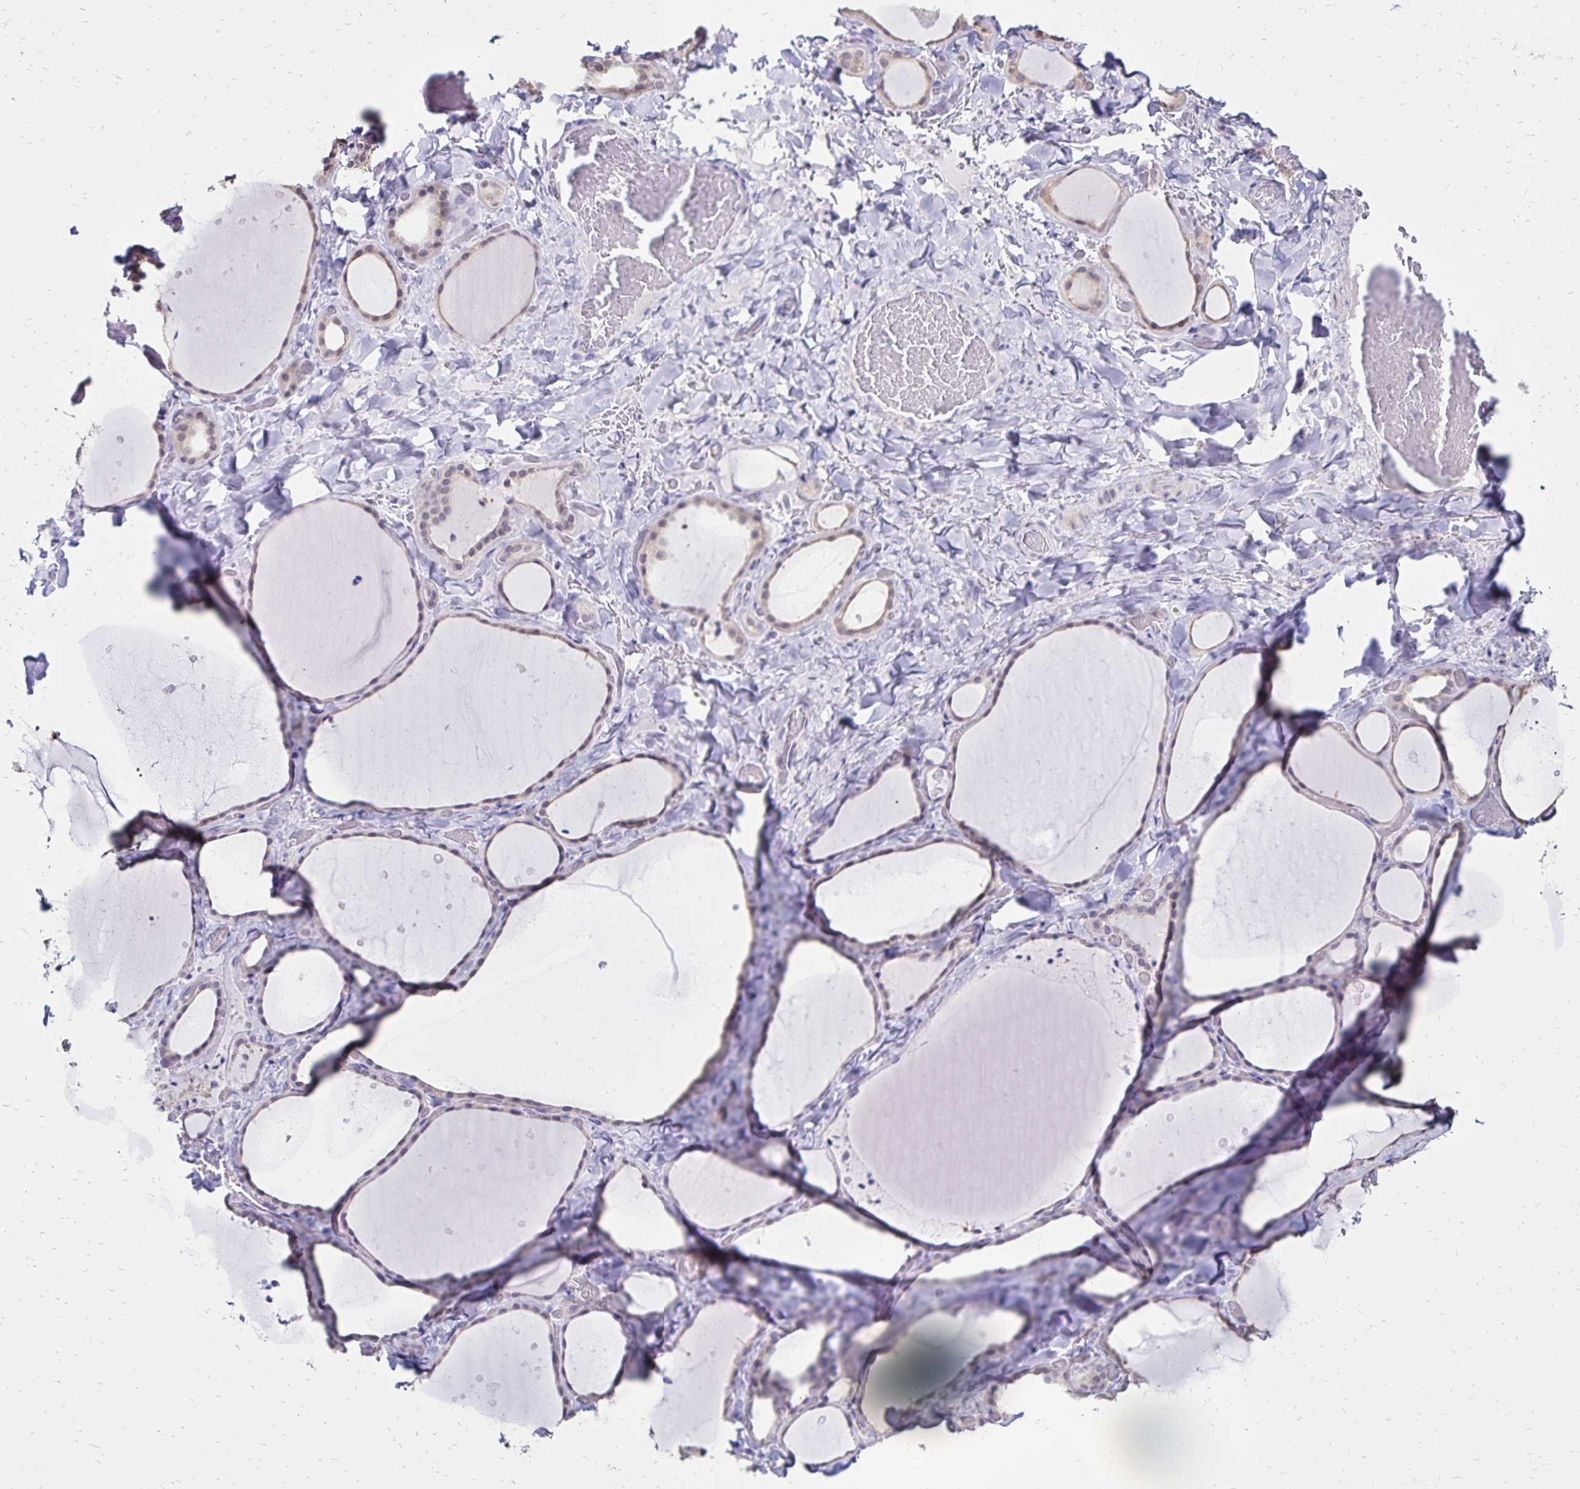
{"staining": {"intensity": "negative", "quantity": "none", "location": "none"}, "tissue": "thyroid gland", "cell_type": "Glandular cells", "image_type": "normal", "snomed": [{"axis": "morphology", "description": "Normal tissue, NOS"}, {"axis": "topography", "description": "Thyroid gland"}], "caption": "A photomicrograph of thyroid gland stained for a protein reveals no brown staining in glandular cells. Brightfield microscopy of immunohistochemistry stained with DAB (3,3'-diaminobenzidine) (brown) and hematoxylin (blue), captured at high magnification.", "gene": "SH3GL3", "patient": {"sex": "female", "age": 36}}